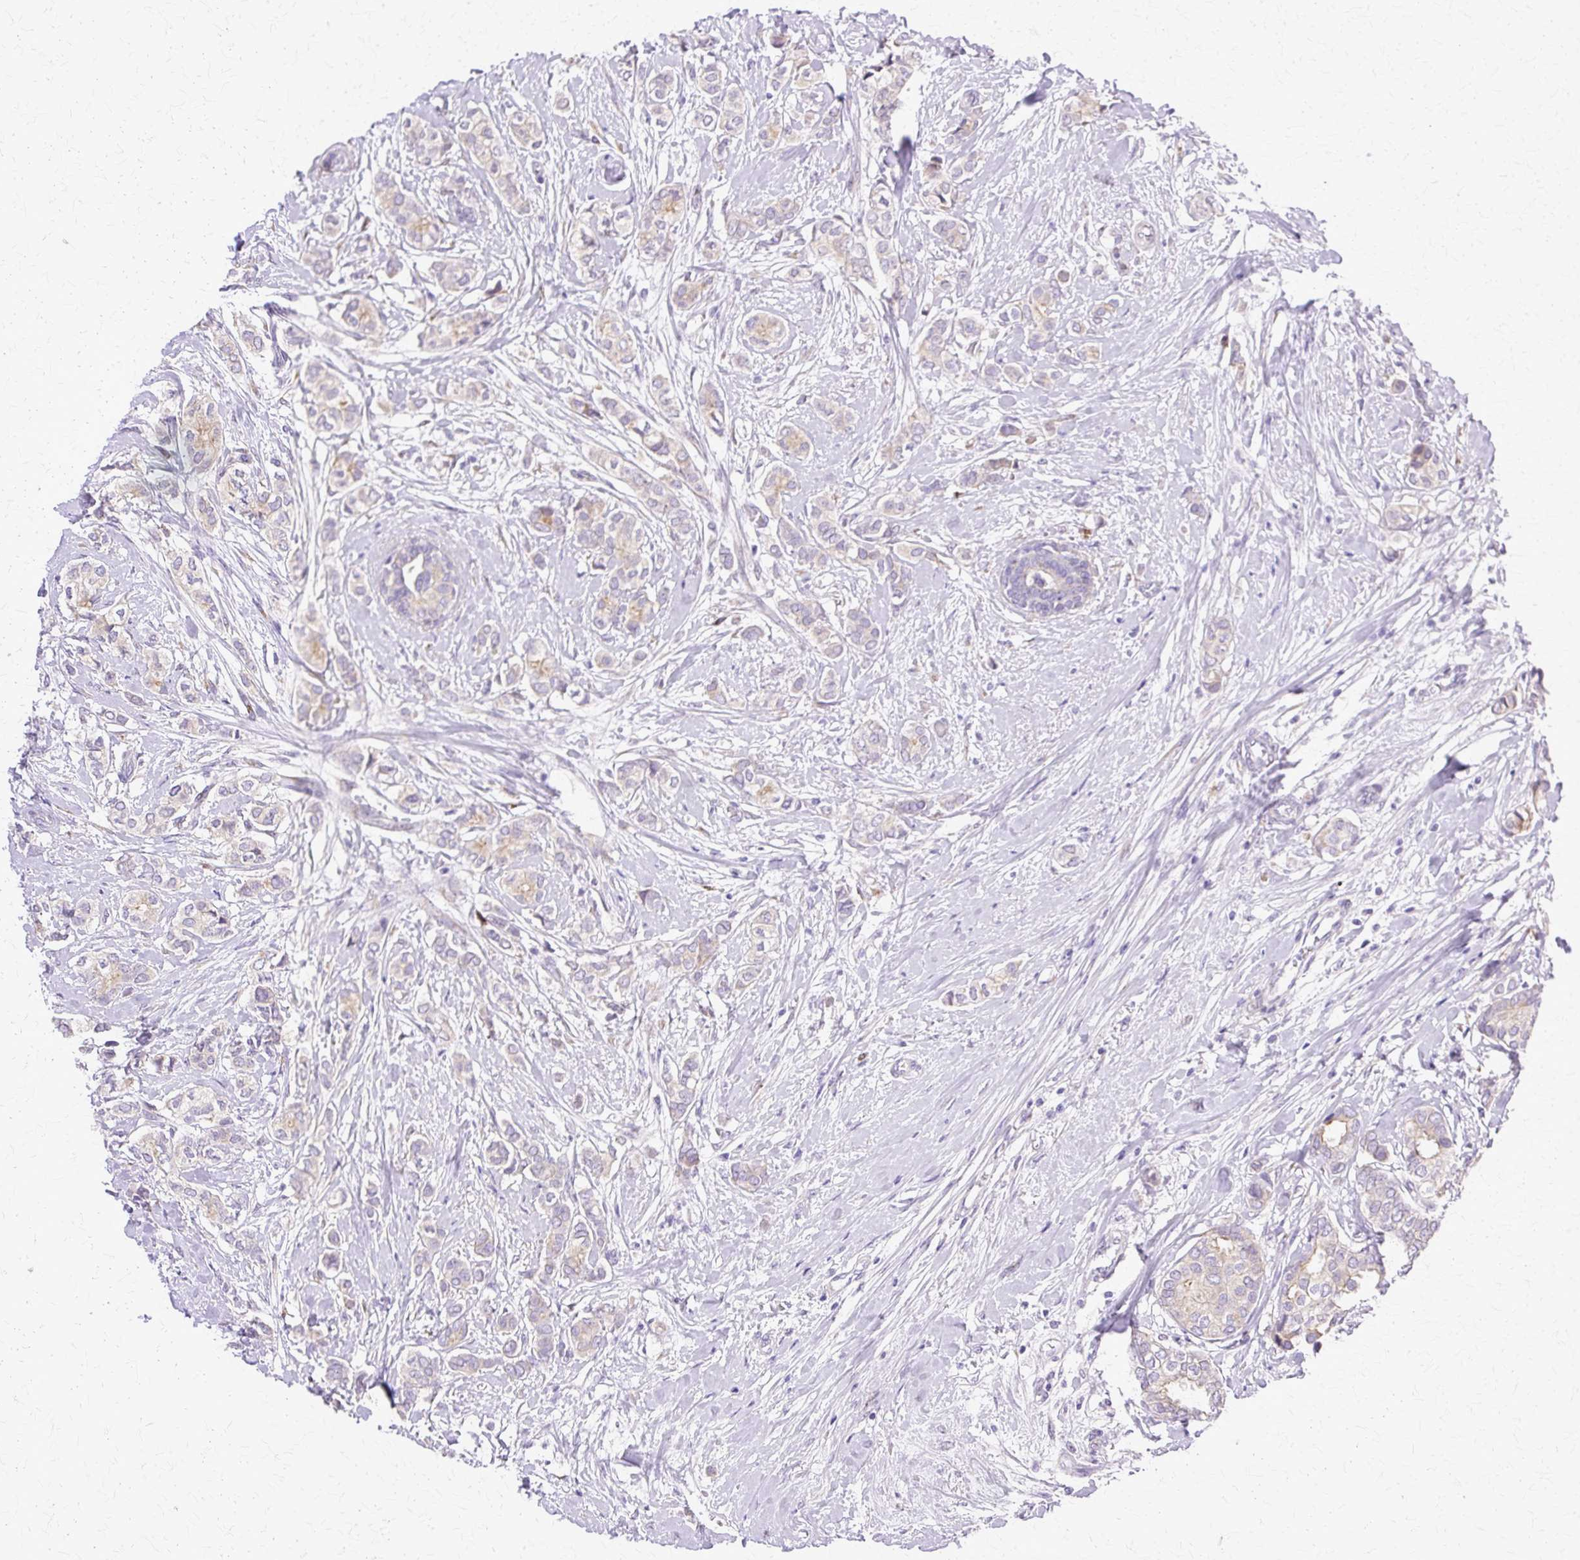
{"staining": {"intensity": "weak", "quantity": "<25%", "location": "cytoplasmic/membranous"}, "tissue": "breast cancer", "cell_type": "Tumor cells", "image_type": "cancer", "snomed": [{"axis": "morphology", "description": "Duct carcinoma"}, {"axis": "topography", "description": "Breast"}], "caption": "Histopathology image shows no significant protein expression in tumor cells of invasive ductal carcinoma (breast). (IHC, brightfield microscopy, high magnification).", "gene": "TBC1D3G", "patient": {"sex": "female", "age": 73}}